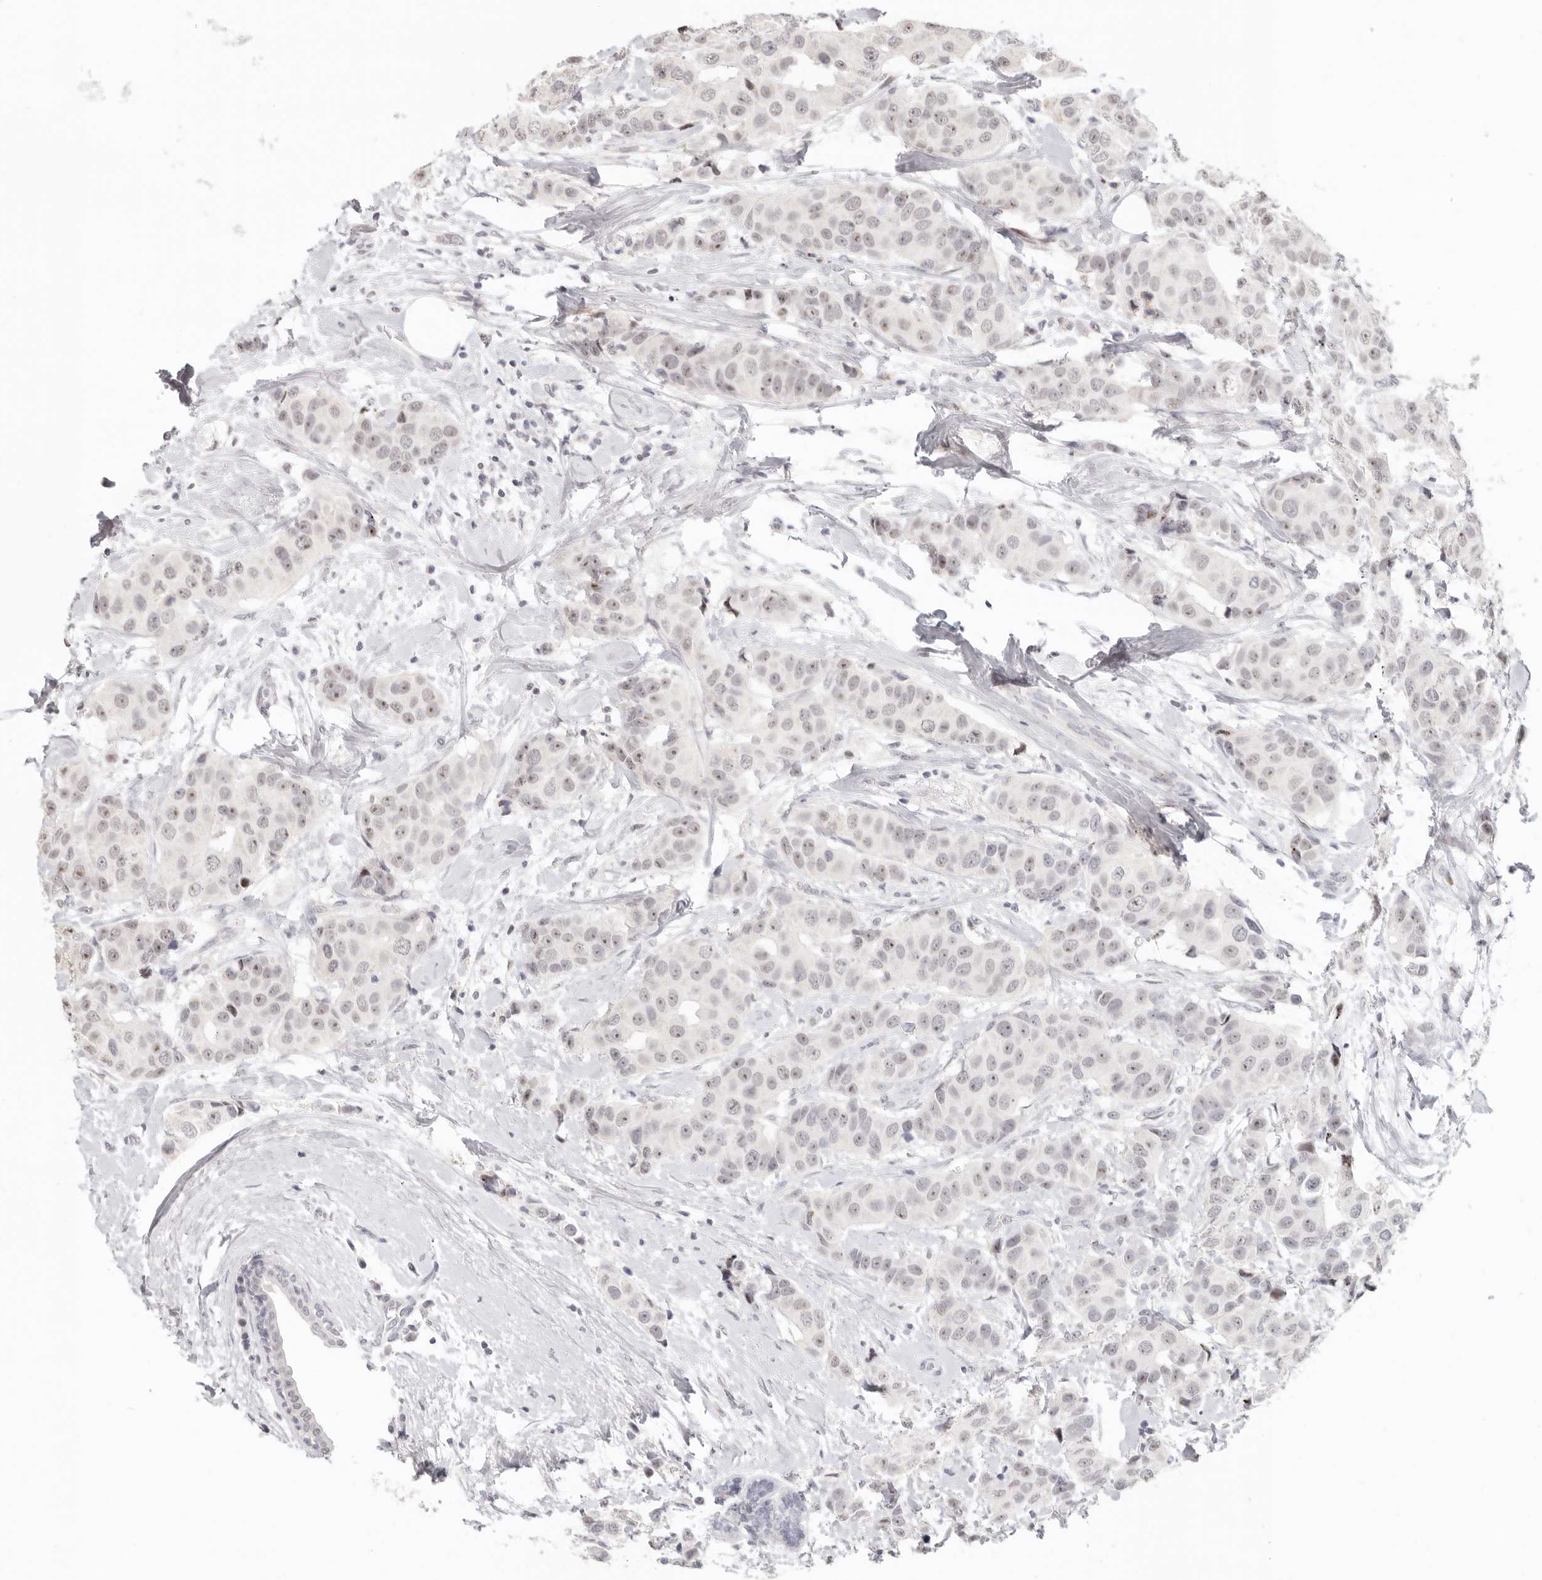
{"staining": {"intensity": "weak", "quantity": "25%-75%", "location": "nuclear"}, "tissue": "breast cancer", "cell_type": "Tumor cells", "image_type": "cancer", "snomed": [{"axis": "morphology", "description": "Normal tissue, NOS"}, {"axis": "morphology", "description": "Duct carcinoma"}, {"axis": "topography", "description": "Breast"}], "caption": "Intraductal carcinoma (breast) was stained to show a protein in brown. There is low levels of weak nuclear expression in about 25%-75% of tumor cells.", "gene": "GPBP1L1", "patient": {"sex": "female", "age": 39}}